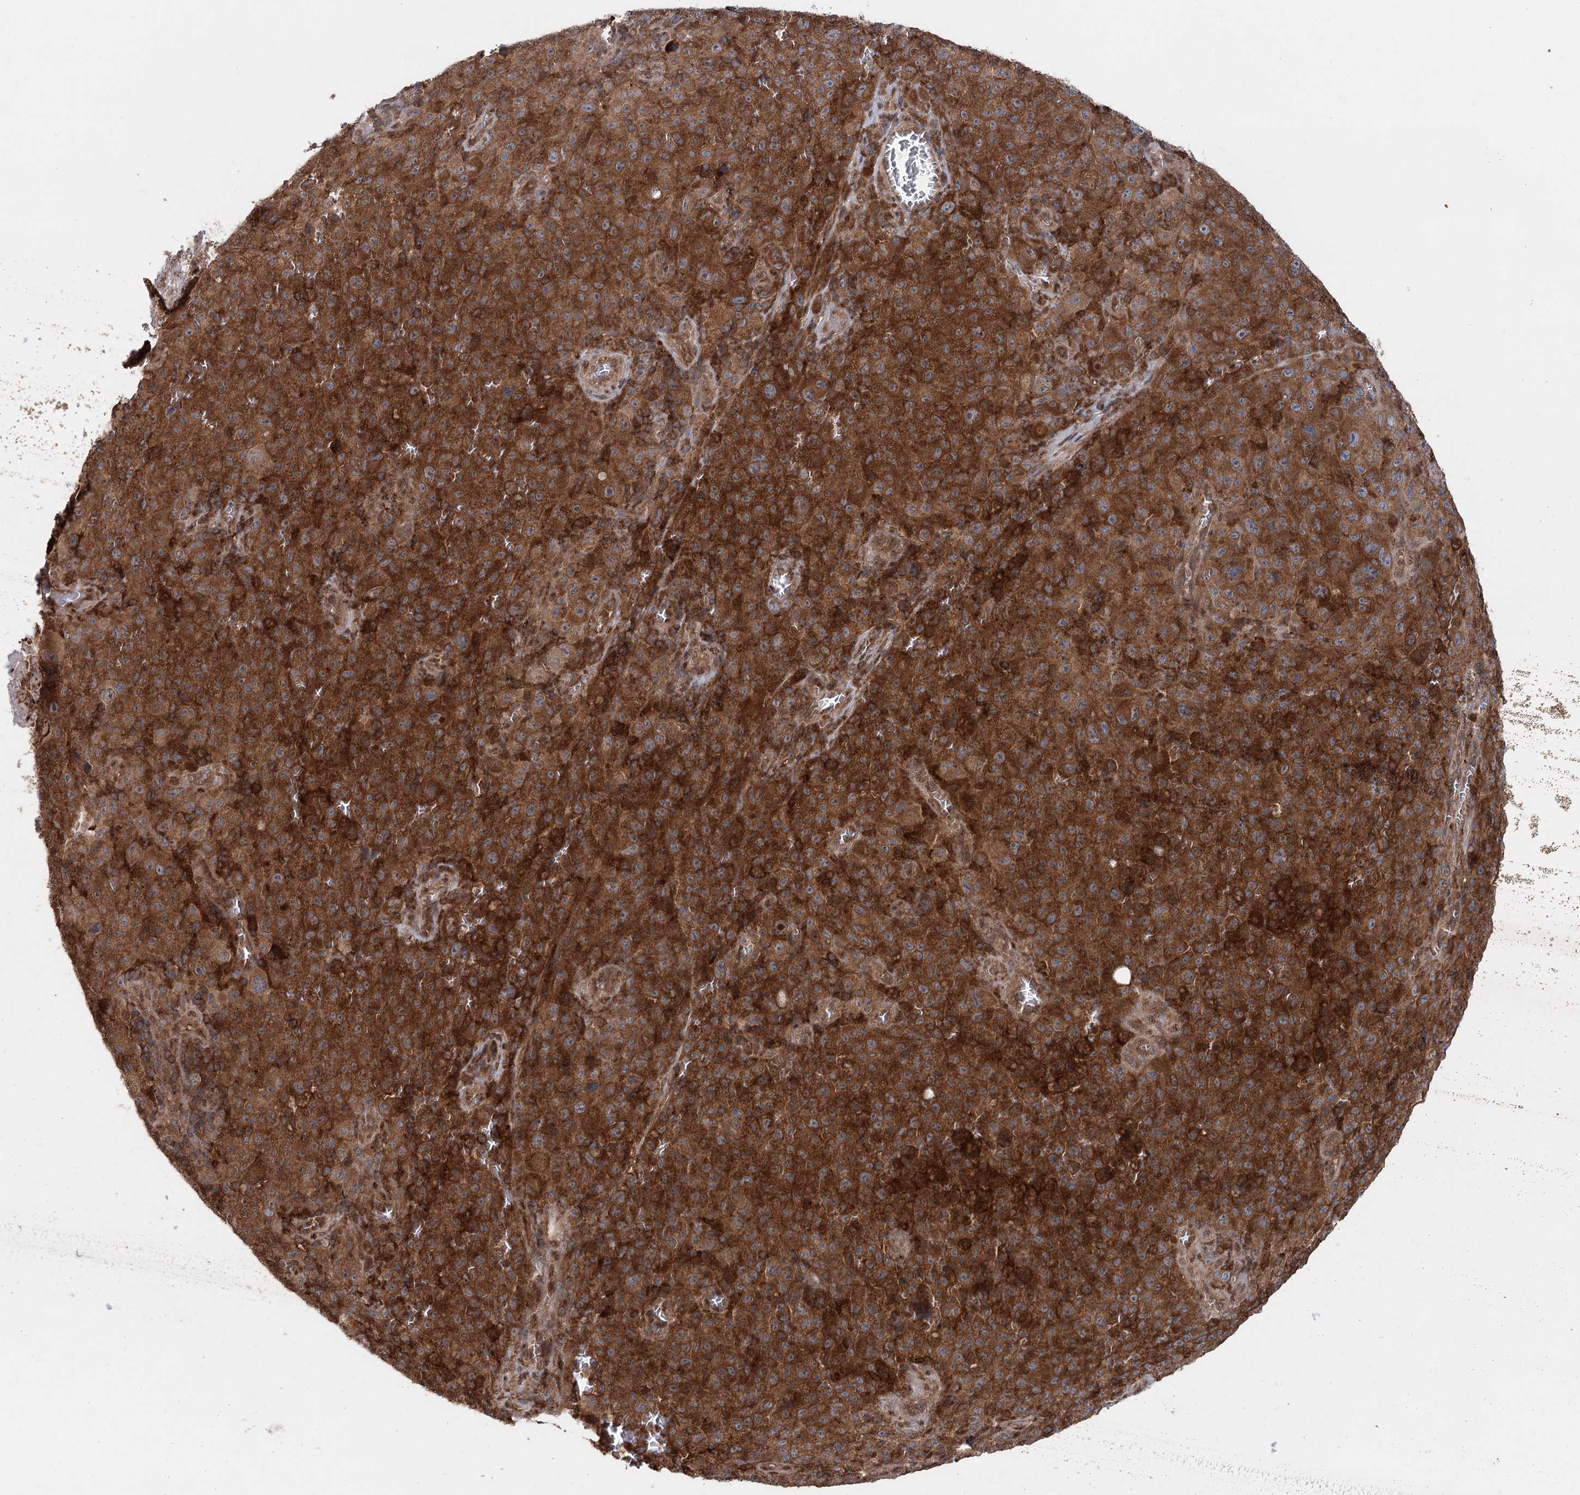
{"staining": {"intensity": "strong", "quantity": ">75%", "location": "cytoplasmic/membranous"}, "tissue": "melanoma", "cell_type": "Tumor cells", "image_type": "cancer", "snomed": [{"axis": "morphology", "description": "Malignant melanoma, NOS"}, {"axis": "topography", "description": "Skin"}], "caption": "Malignant melanoma stained for a protein (brown) exhibits strong cytoplasmic/membranous positive staining in approximately >75% of tumor cells.", "gene": "C12orf4", "patient": {"sex": "female", "age": 82}}